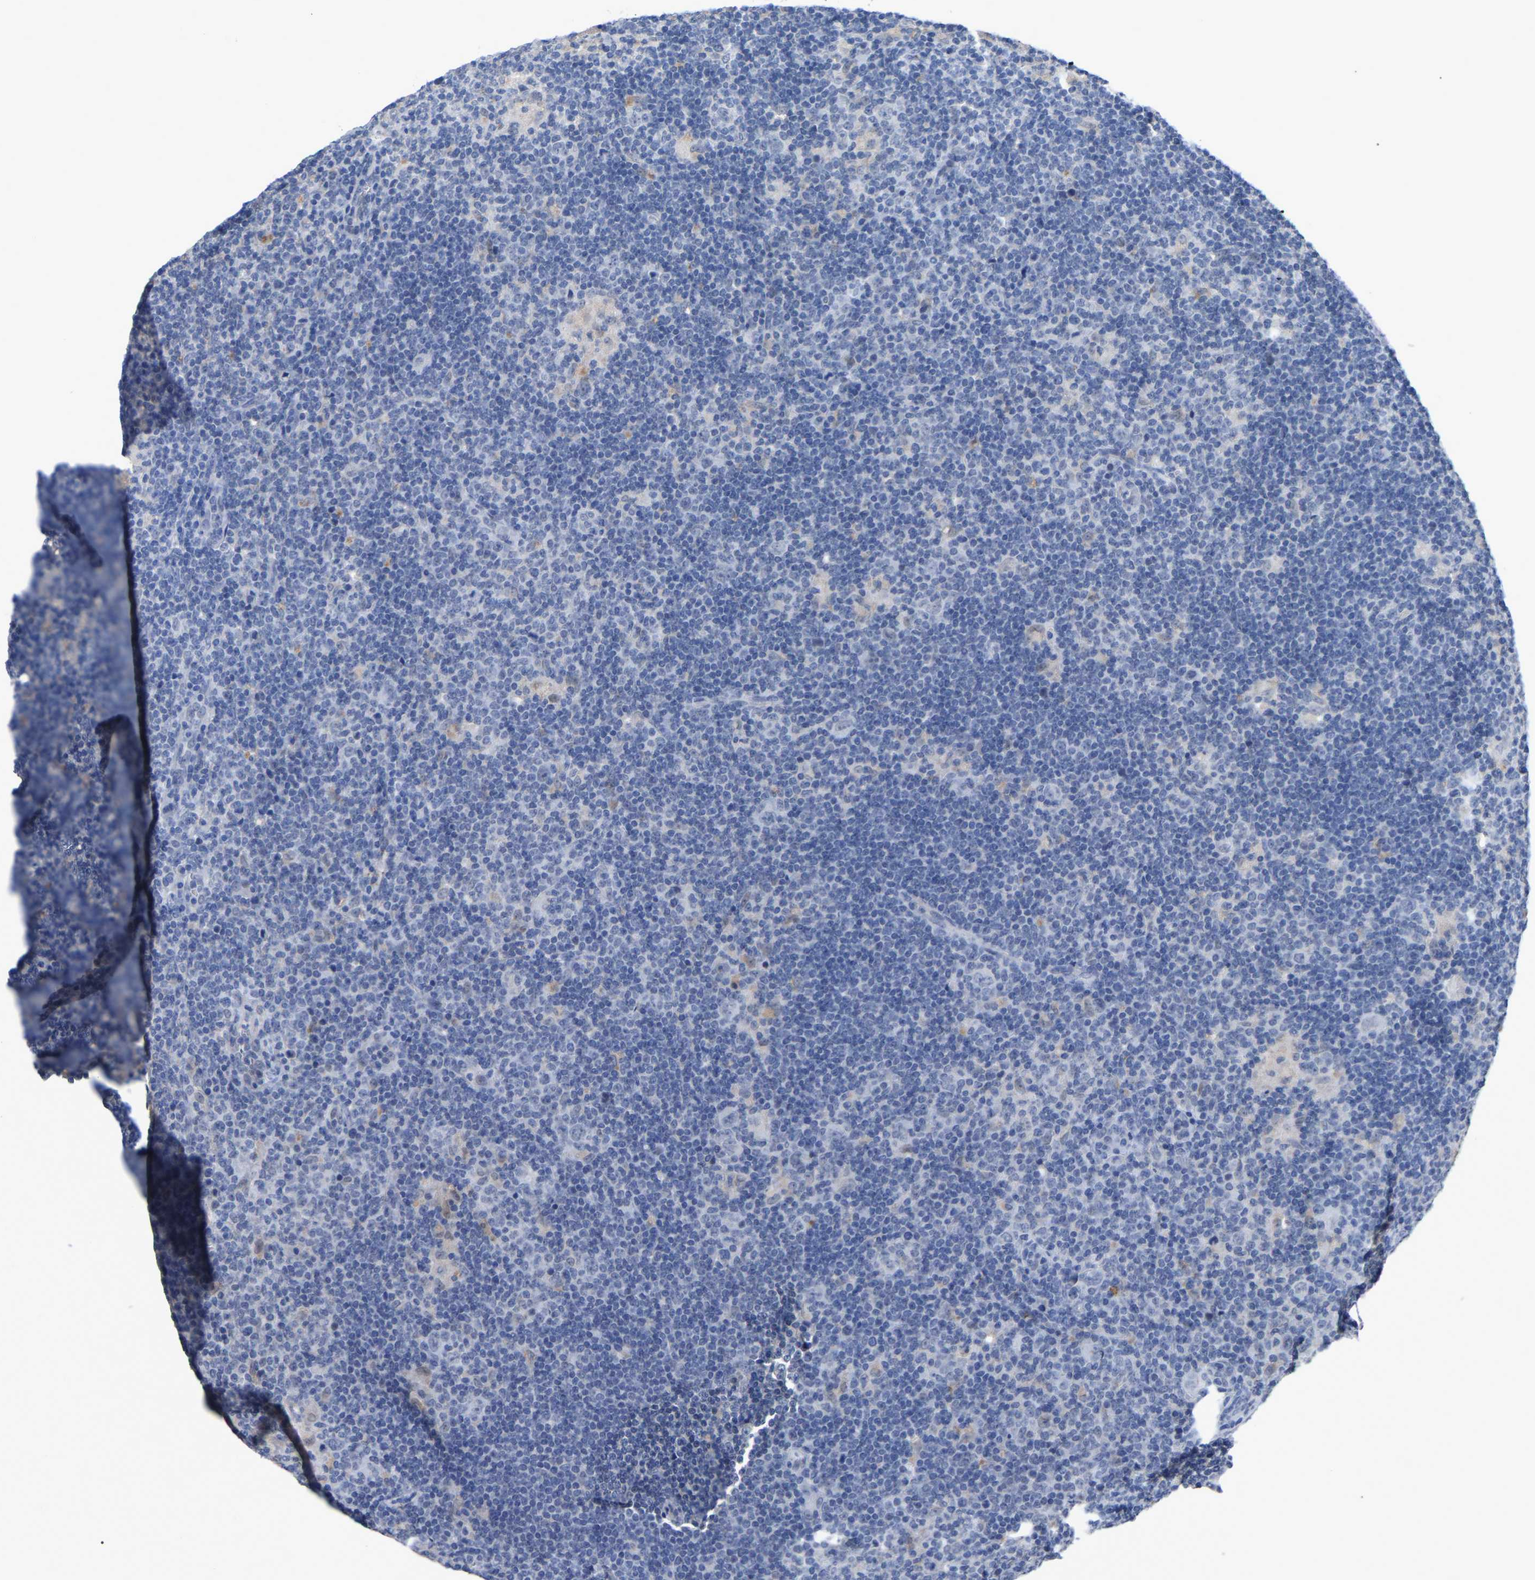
{"staining": {"intensity": "negative", "quantity": "none", "location": "none"}, "tissue": "lymphoma", "cell_type": "Tumor cells", "image_type": "cancer", "snomed": [{"axis": "morphology", "description": "Hodgkin's disease, NOS"}, {"axis": "topography", "description": "Lymph node"}], "caption": "Tumor cells are negative for brown protein staining in lymphoma.", "gene": "SMPD2", "patient": {"sex": "female", "age": 57}}